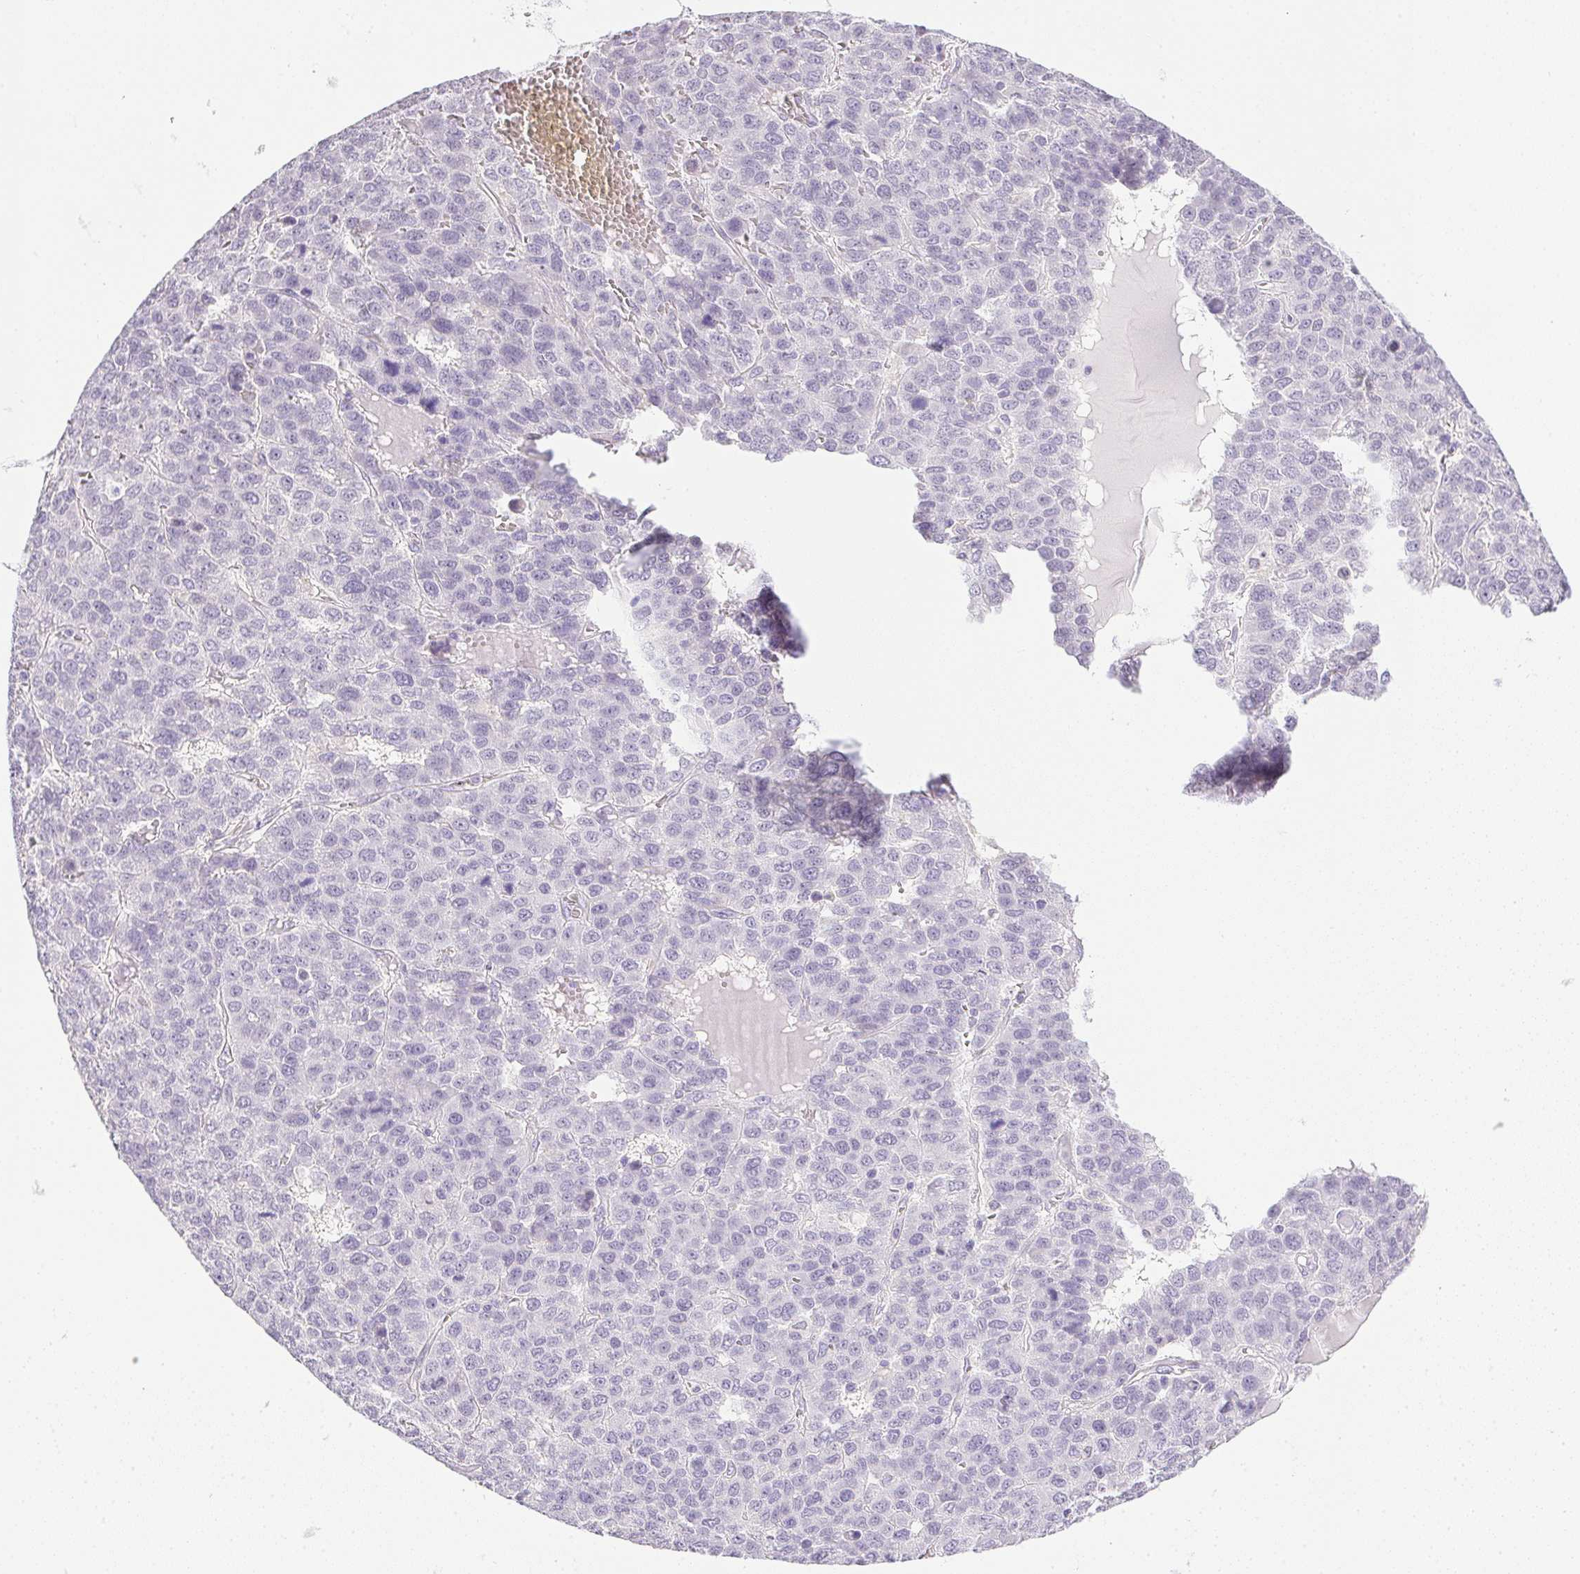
{"staining": {"intensity": "negative", "quantity": "none", "location": "none"}, "tissue": "liver cancer", "cell_type": "Tumor cells", "image_type": "cancer", "snomed": [{"axis": "morphology", "description": "Carcinoma, Hepatocellular, NOS"}, {"axis": "topography", "description": "Liver"}], "caption": "Tumor cells are negative for protein expression in human liver hepatocellular carcinoma. (DAB (3,3'-diaminobenzidine) immunohistochemistry visualized using brightfield microscopy, high magnification).", "gene": "PRL", "patient": {"sex": "male", "age": 69}}